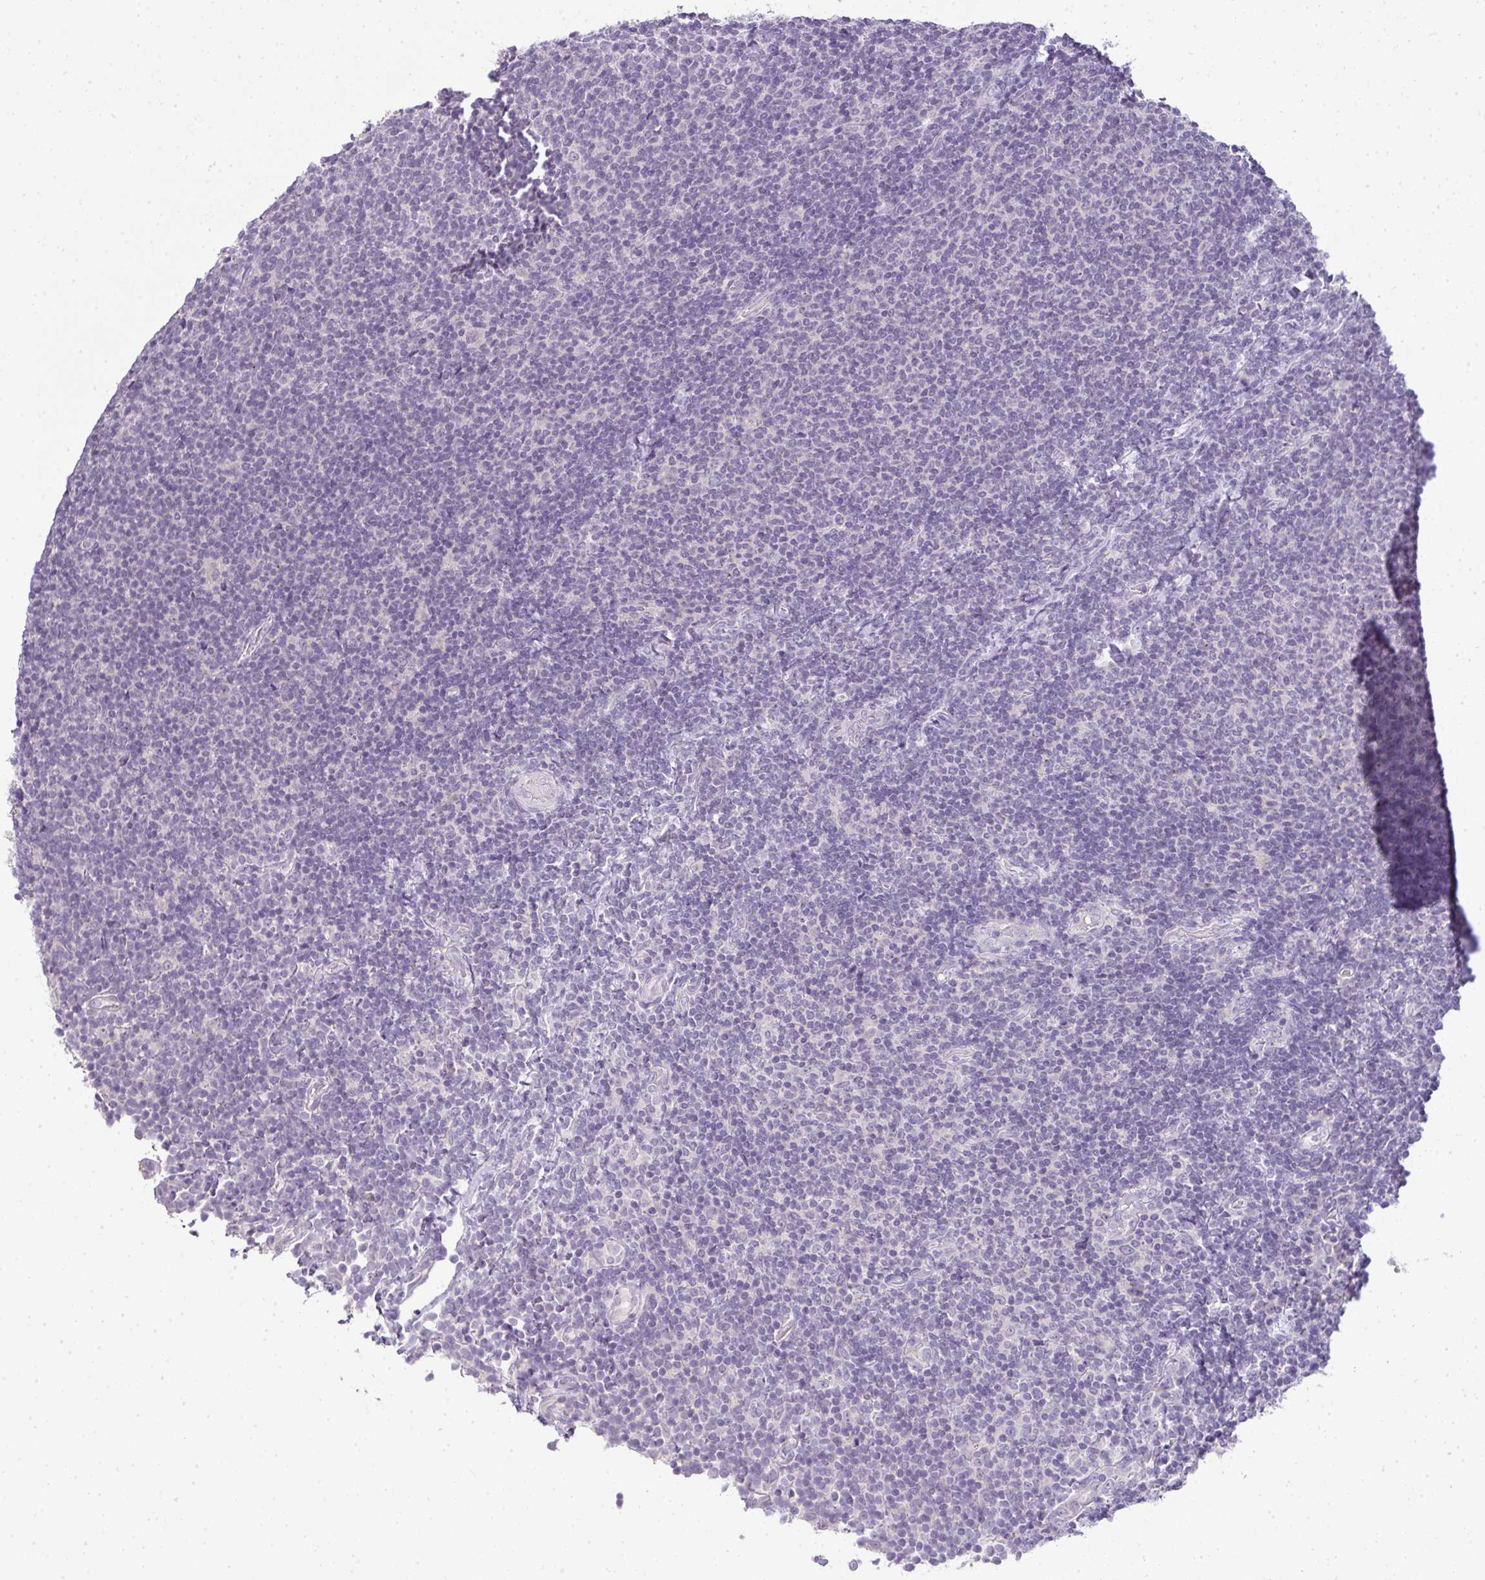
{"staining": {"intensity": "negative", "quantity": "none", "location": "none"}, "tissue": "lymphoma", "cell_type": "Tumor cells", "image_type": "cancer", "snomed": [{"axis": "morphology", "description": "Malignant lymphoma, non-Hodgkin's type, Low grade"}, {"axis": "topography", "description": "Lymph node"}], "caption": "Tumor cells are negative for brown protein staining in malignant lymphoma, non-Hodgkin's type (low-grade).", "gene": "CMPK1", "patient": {"sex": "male", "age": 52}}